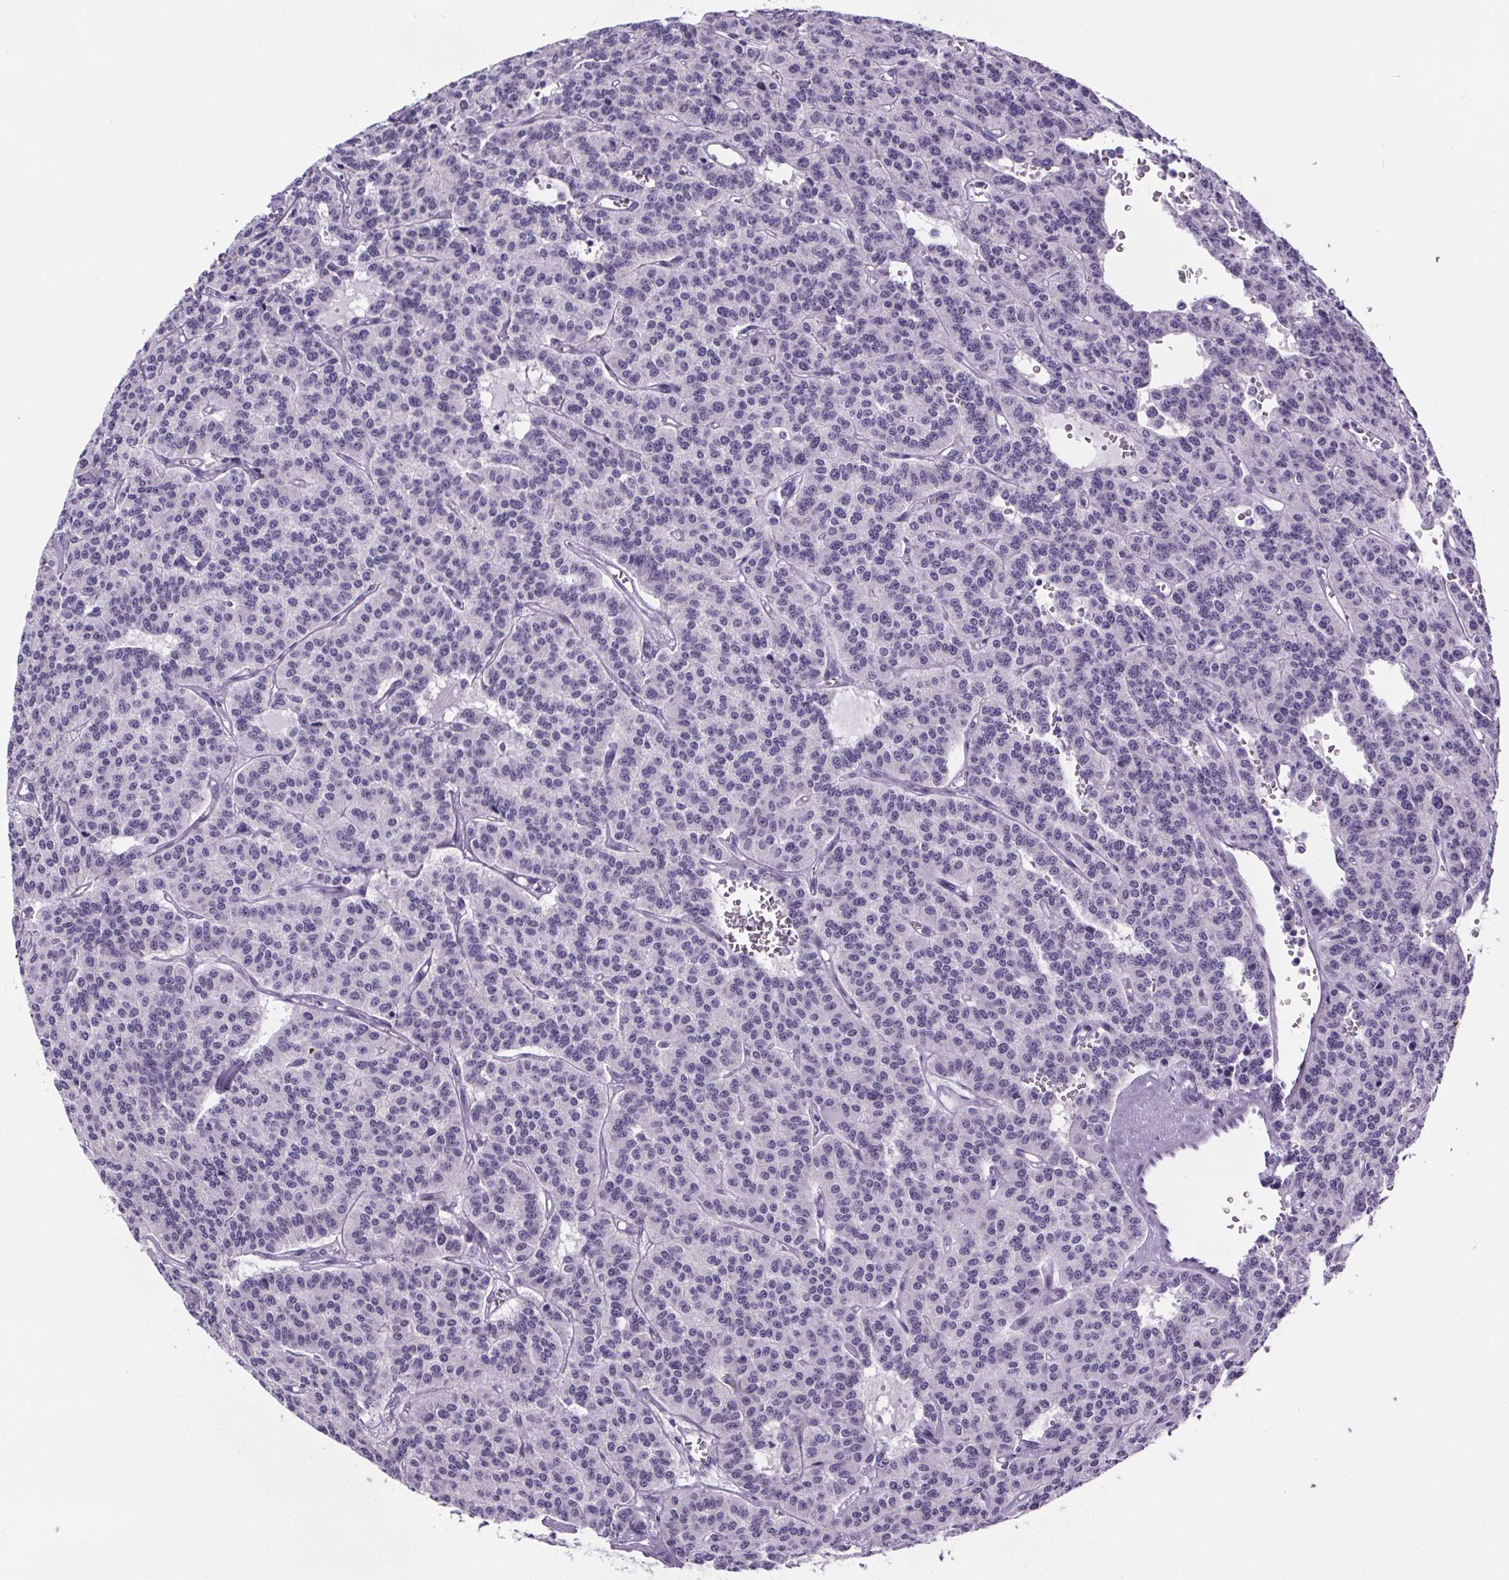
{"staining": {"intensity": "negative", "quantity": "none", "location": "none"}, "tissue": "carcinoid", "cell_type": "Tumor cells", "image_type": "cancer", "snomed": [{"axis": "morphology", "description": "Carcinoid, malignant, NOS"}, {"axis": "topography", "description": "Lung"}], "caption": "IHC photomicrograph of human carcinoid stained for a protein (brown), which displays no expression in tumor cells.", "gene": "CUBN", "patient": {"sex": "female", "age": 71}}